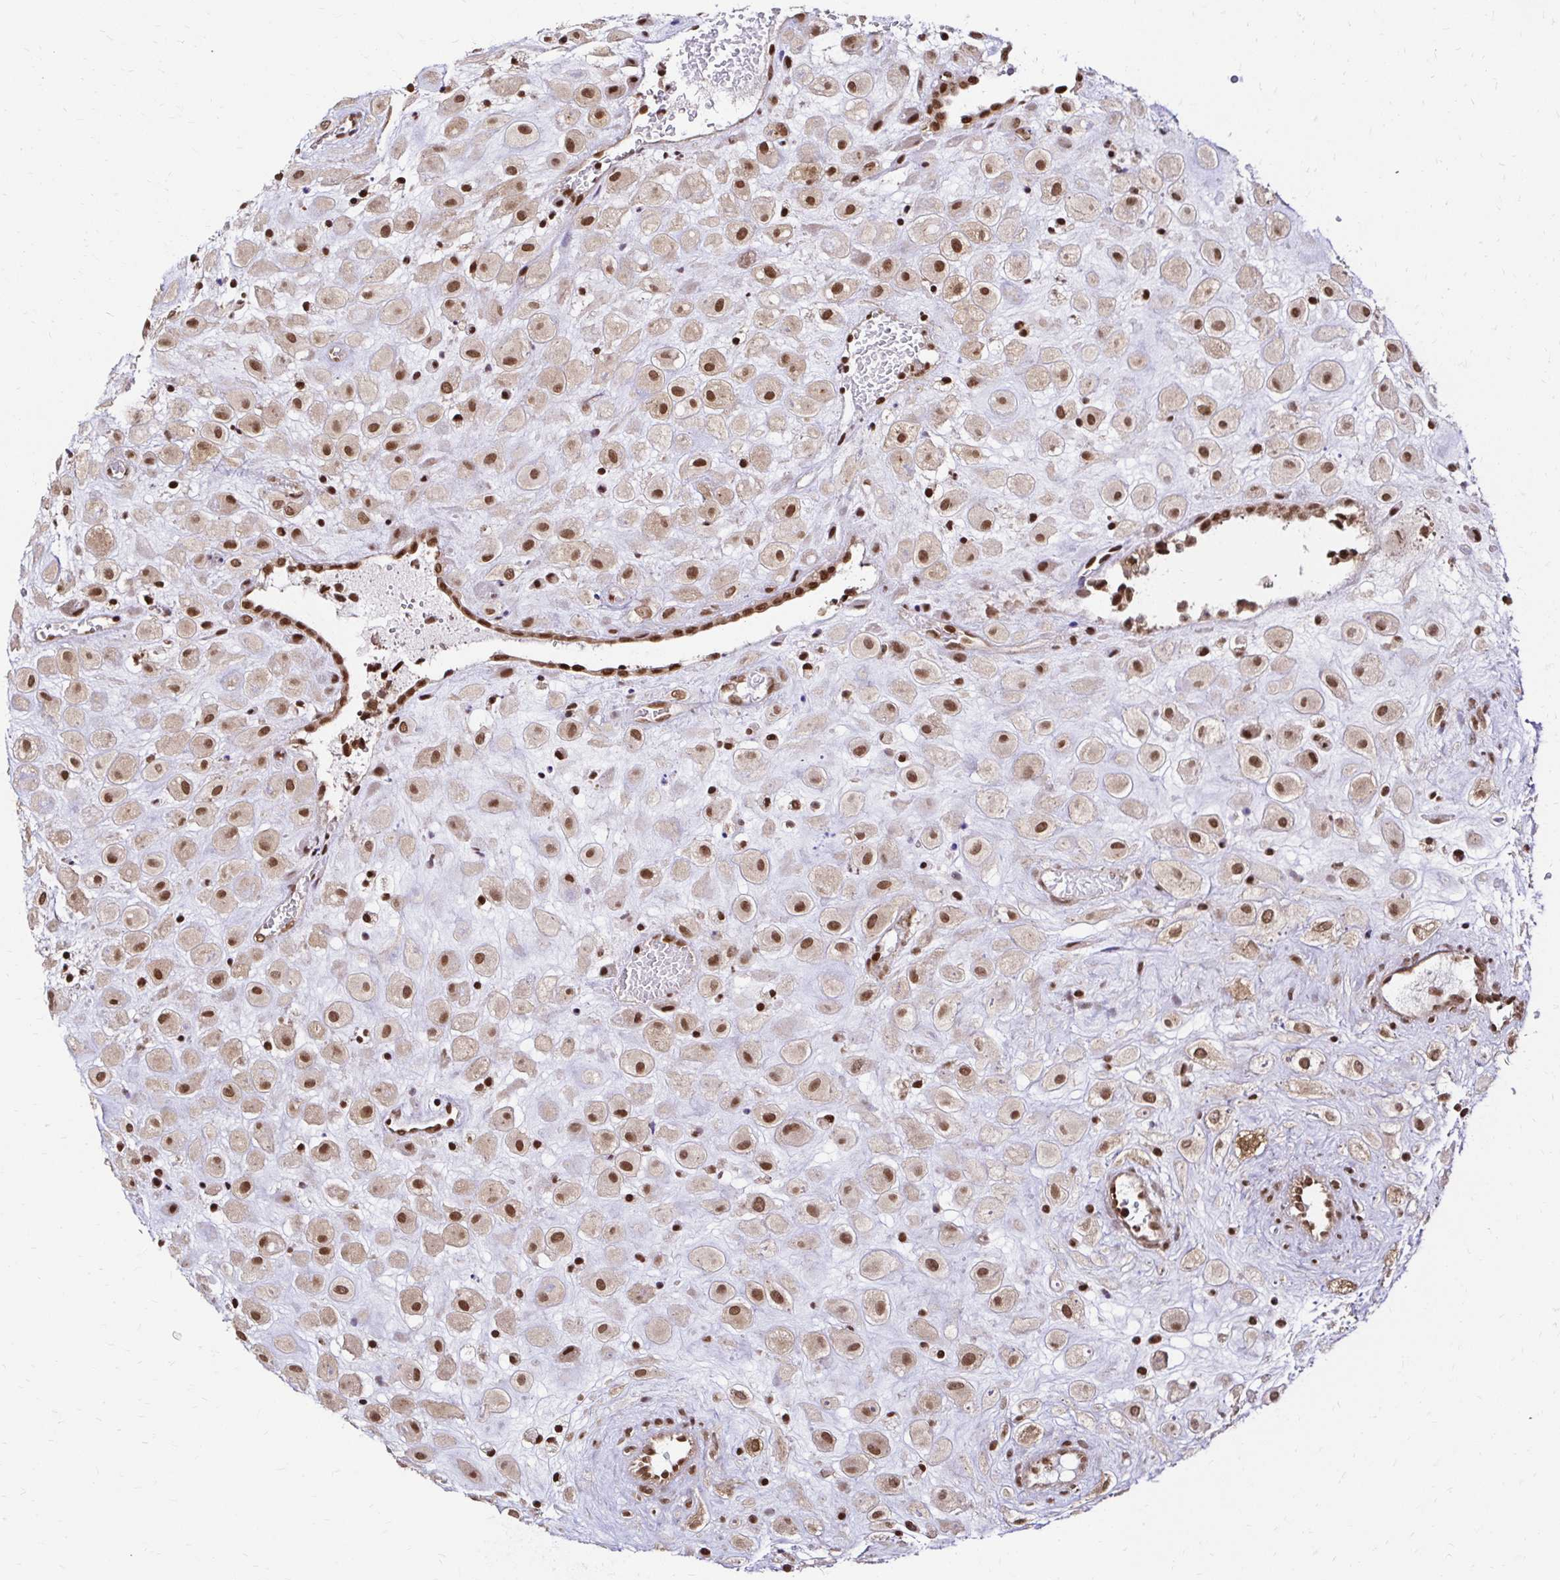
{"staining": {"intensity": "moderate", "quantity": ">75%", "location": "nuclear"}, "tissue": "placenta", "cell_type": "Decidual cells", "image_type": "normal", "snomed": [{"axis": "morphology", "description": "Normal tissue, NOS"}, {"axis": "topography", "description": "Placenta"}], "caption": "Protein staining by immunohistochemistry exhibits moderate nuclear expression in about >75% of decidual cells in benign placenta.", "gene": "GLYR1", "patient": {"sex": "female", "age": 24}}